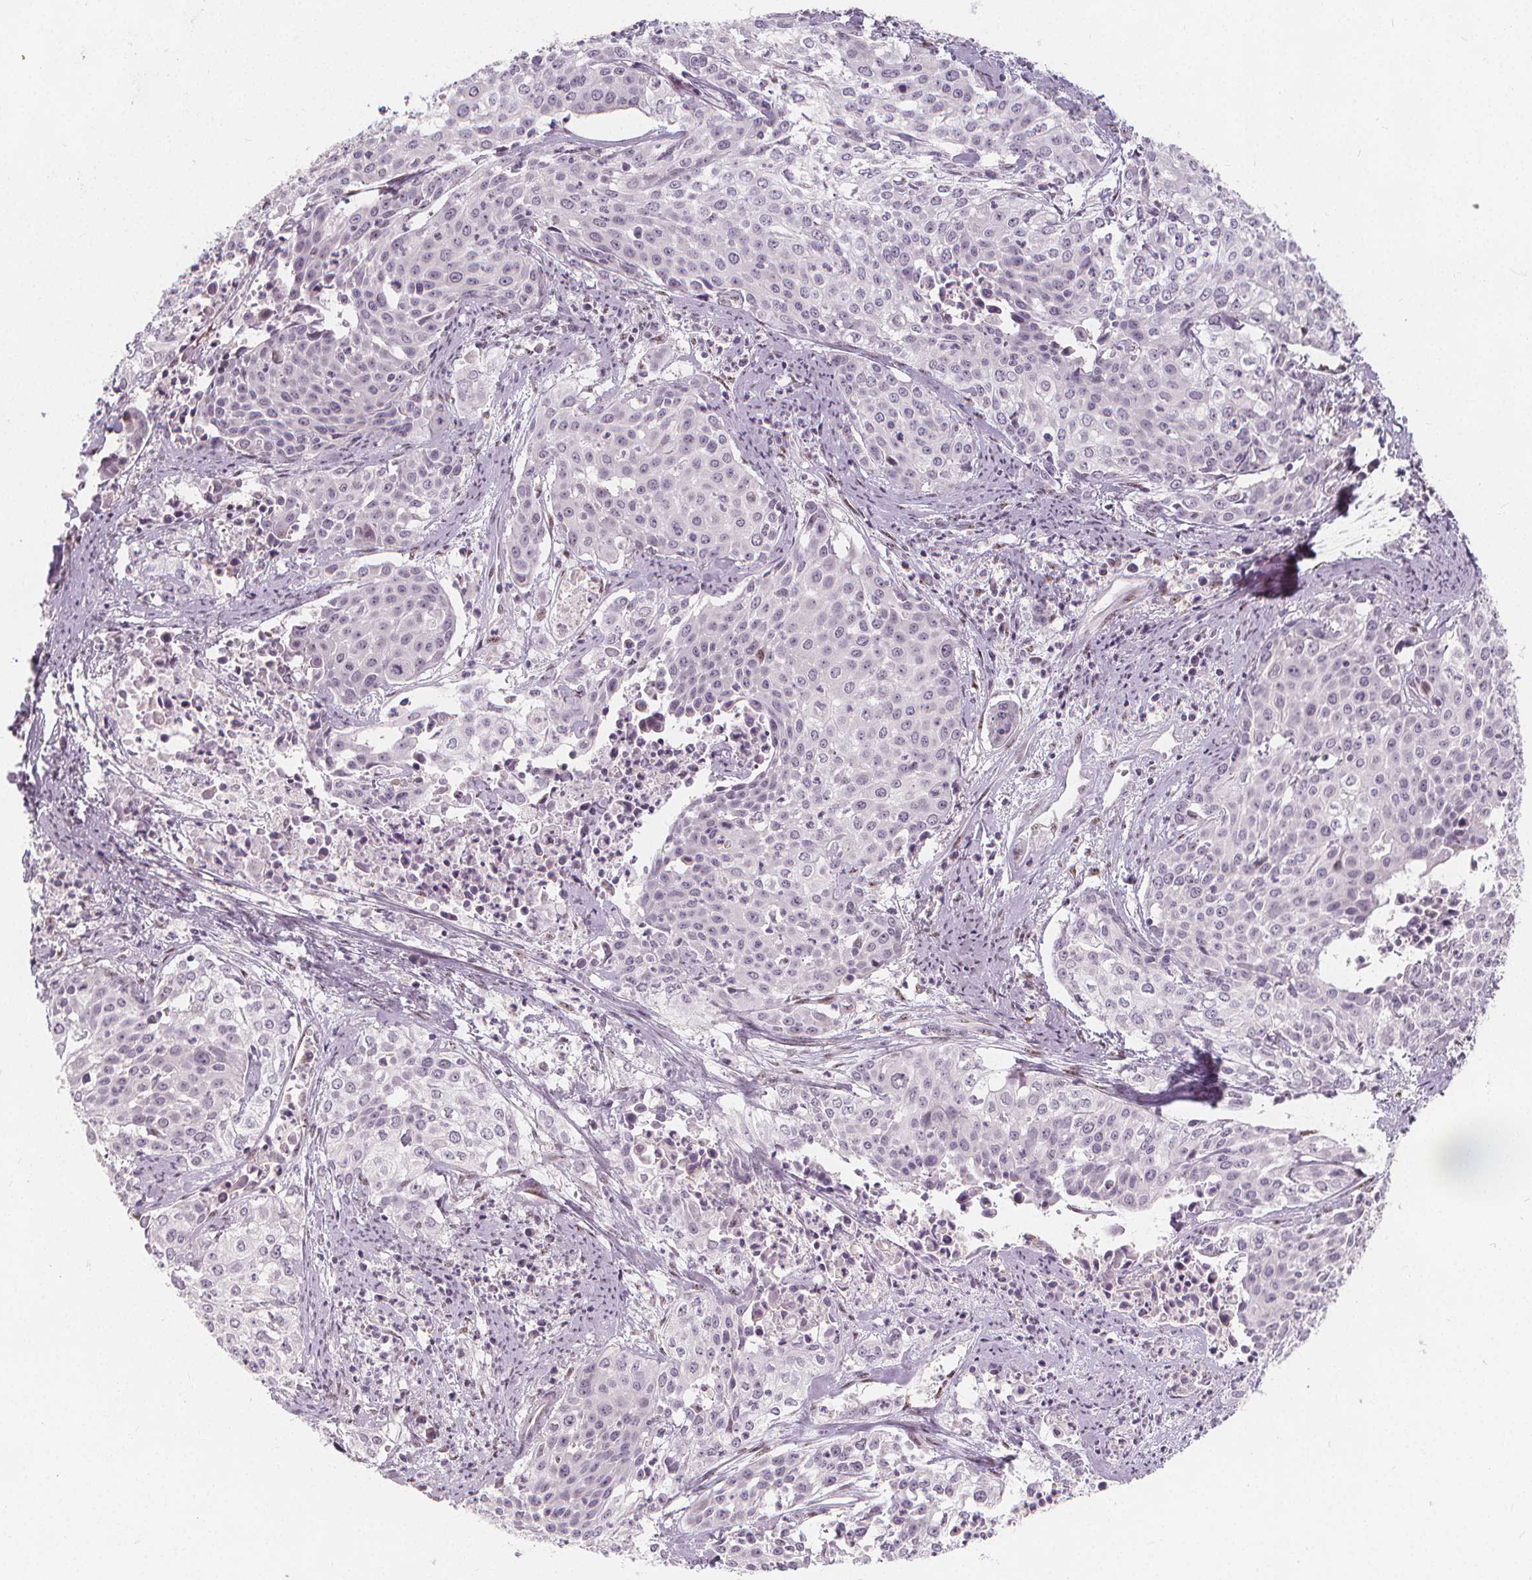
{"staining": {"intensity": "negative", "quantity": "none", "location": "none"}, "tissue": "cervical cancer", "cell_type": "Tumor cells", "image_type": "cancer", "snomed": [{"axis": "morphology", "description": "Squamous cell carcinoma, NOS"}, {"axis": "topography", "description": "Cervix"}], "caption": "Tumor cells are negative for brown protein staining in cervical squamous cell carcinoma. (DAB (3,3'-diaminobenzidine) immunohistochemistry (IHC), high magnification).", "gene": "DRC3", "patient": {"sex": "female", "age": 39}}